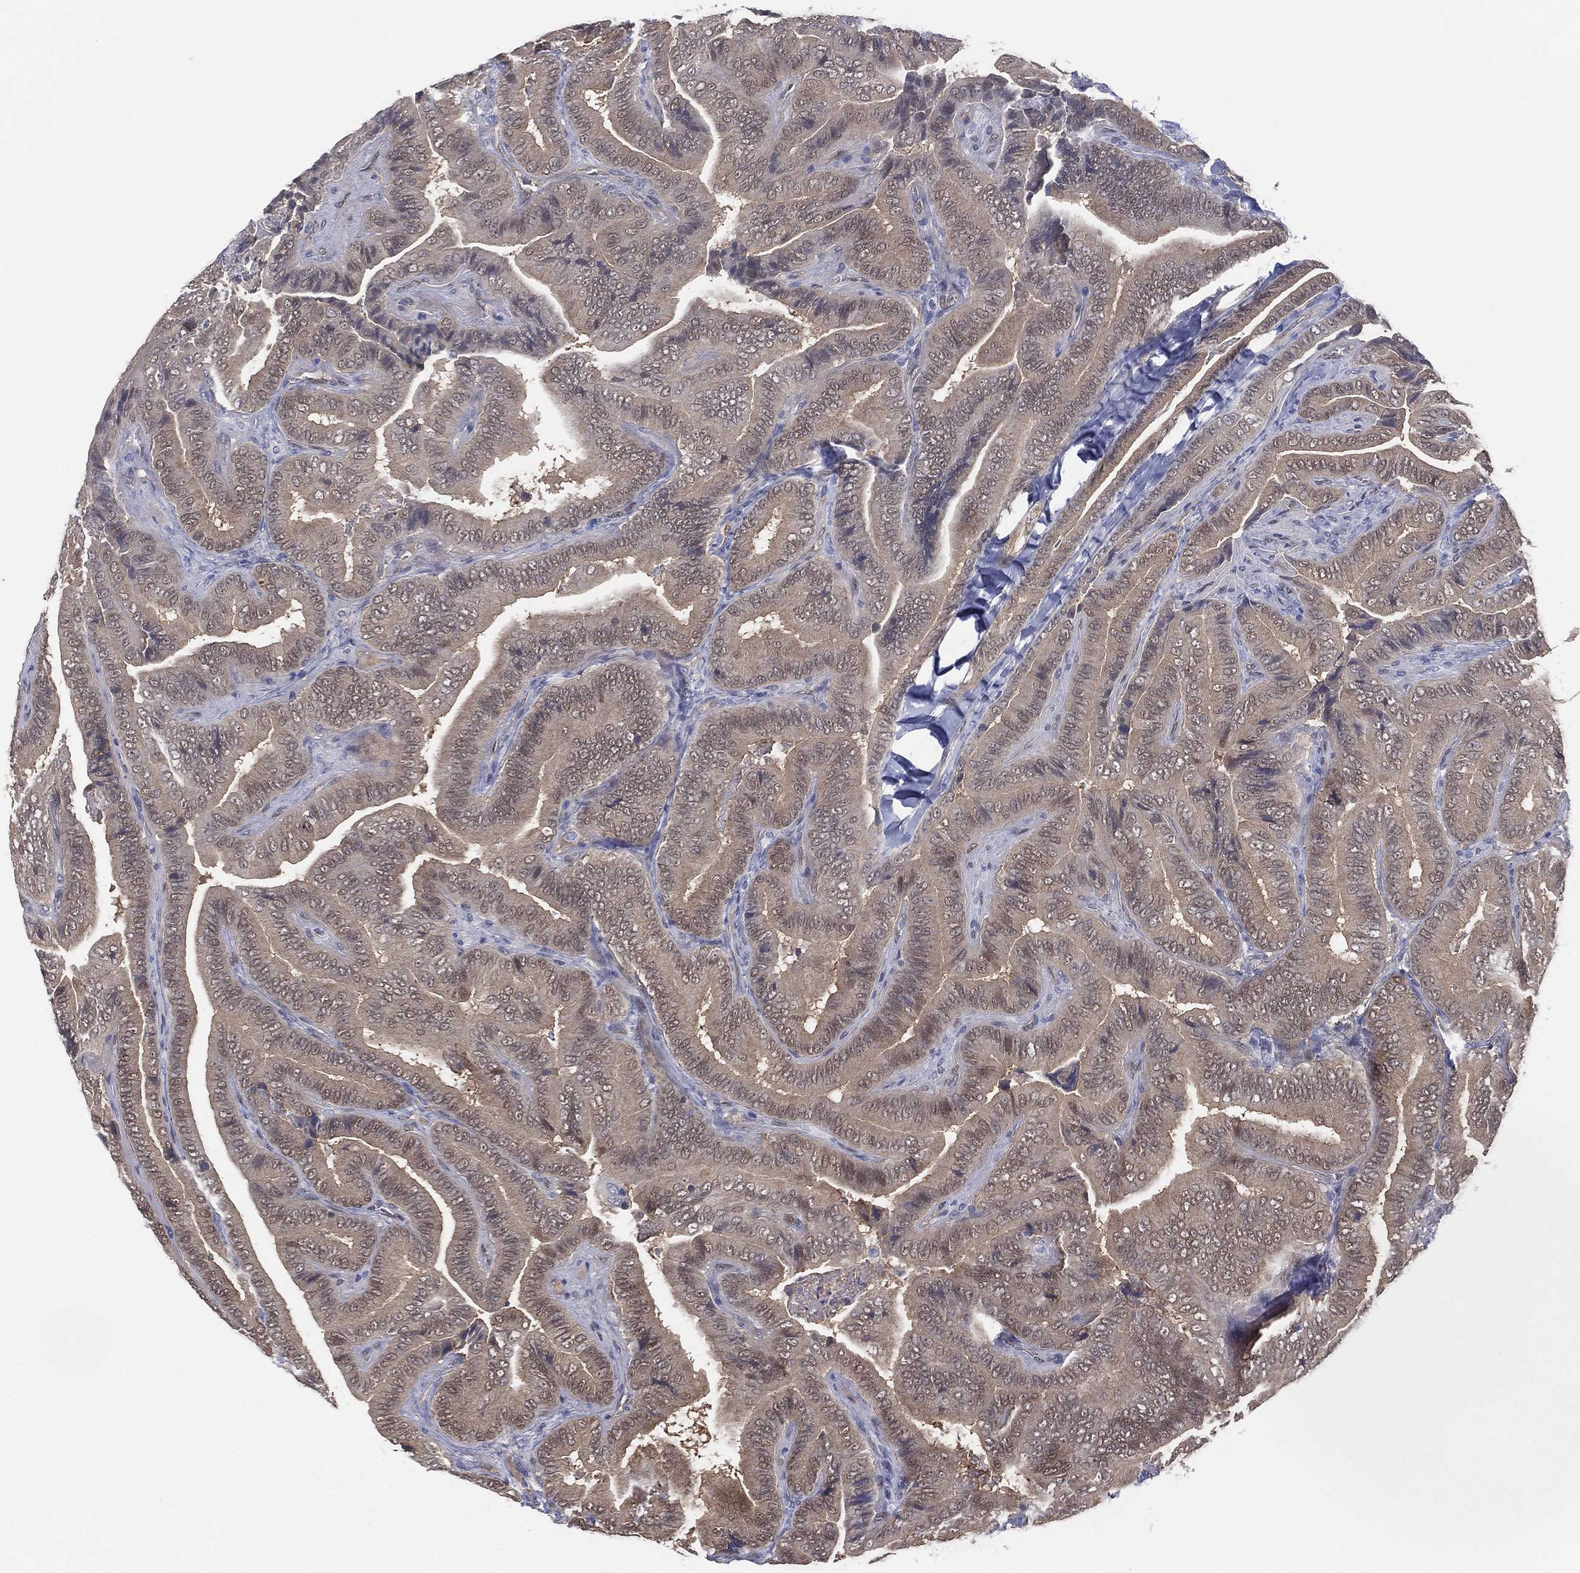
{"staining": {"intensity": "moderate", "quantity": "<25%", "location": "nuclear"}, "tissue": "thyroid cancer", "cell_type": "Tumor cells", "image_type": "cancer", "snomed": [{"axis": "morphology", "description": "Papillary adenocarcinoma, NOS"}, {"axis": "topography", "description": "Thyroid gland"}], "caption": "Immunohistochemical staining of human papillary adenocarcinoma (thyroid) reveals low levels of moderate nuclear expression in about <25% of tumor cells.", "gene": "DDAH1", "patient": {"sex": "male", "age": 61}}